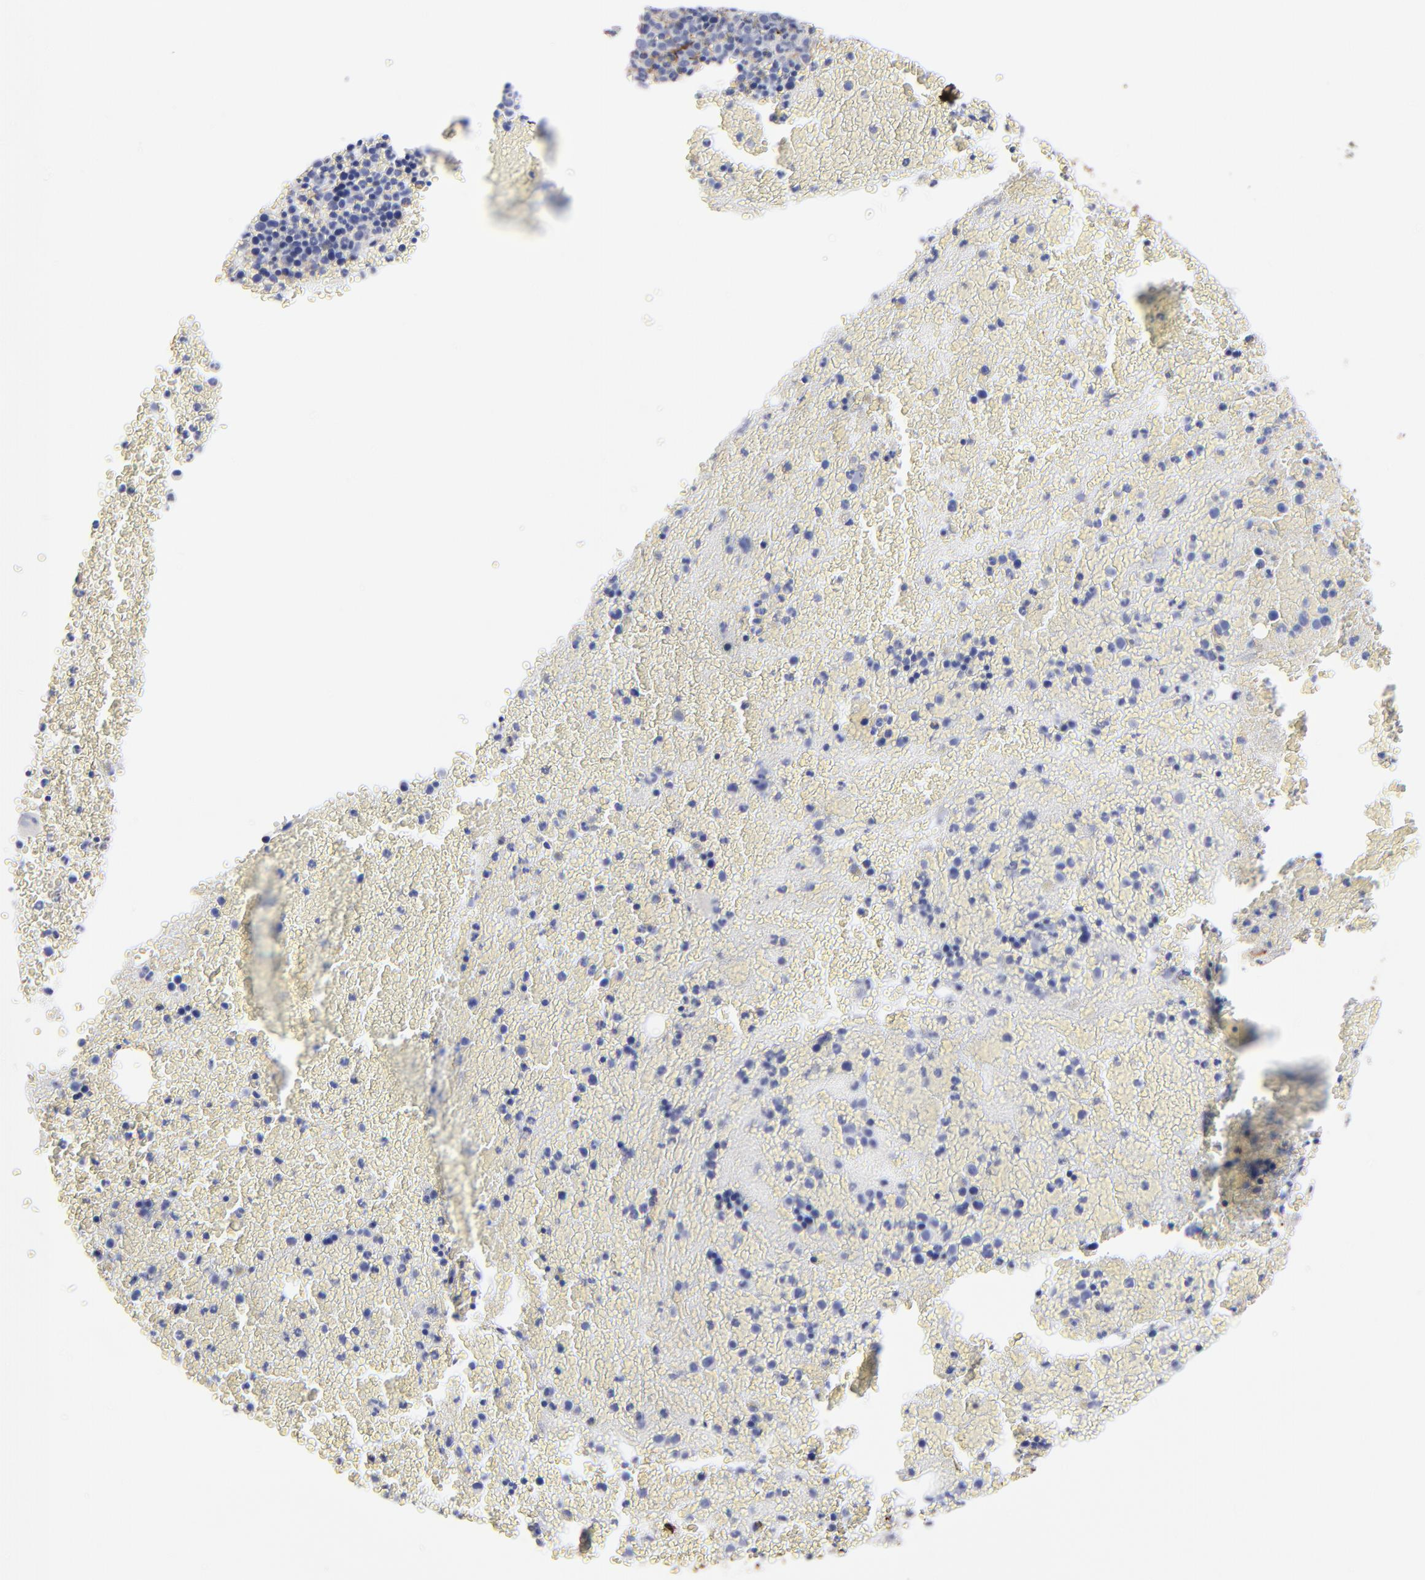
{"staining": {"intensity": "negative", "quantity": "none", "location": "none"}, "tissue": "bone marrow", "cell_type": "Hematopoietic cells", "image_type": "normal", "snomed": [{"axis": "morphology", "description": "Normal tissue, NOS"}, {"axis": "topography", "description": "Bone marrow"}], "caption": "Immunohistochemistry micrograph of normal bone marrow stained for a protein (brown), which displays no expression in hematopoietic cells. The staining is performed using DAB (3,3'-diaminobenzidine) brown chromogen with nuclei counter-stained in using hematoxylin.", "gene": "FBLN2", "patient": {"sex": "female", "age": 53}}